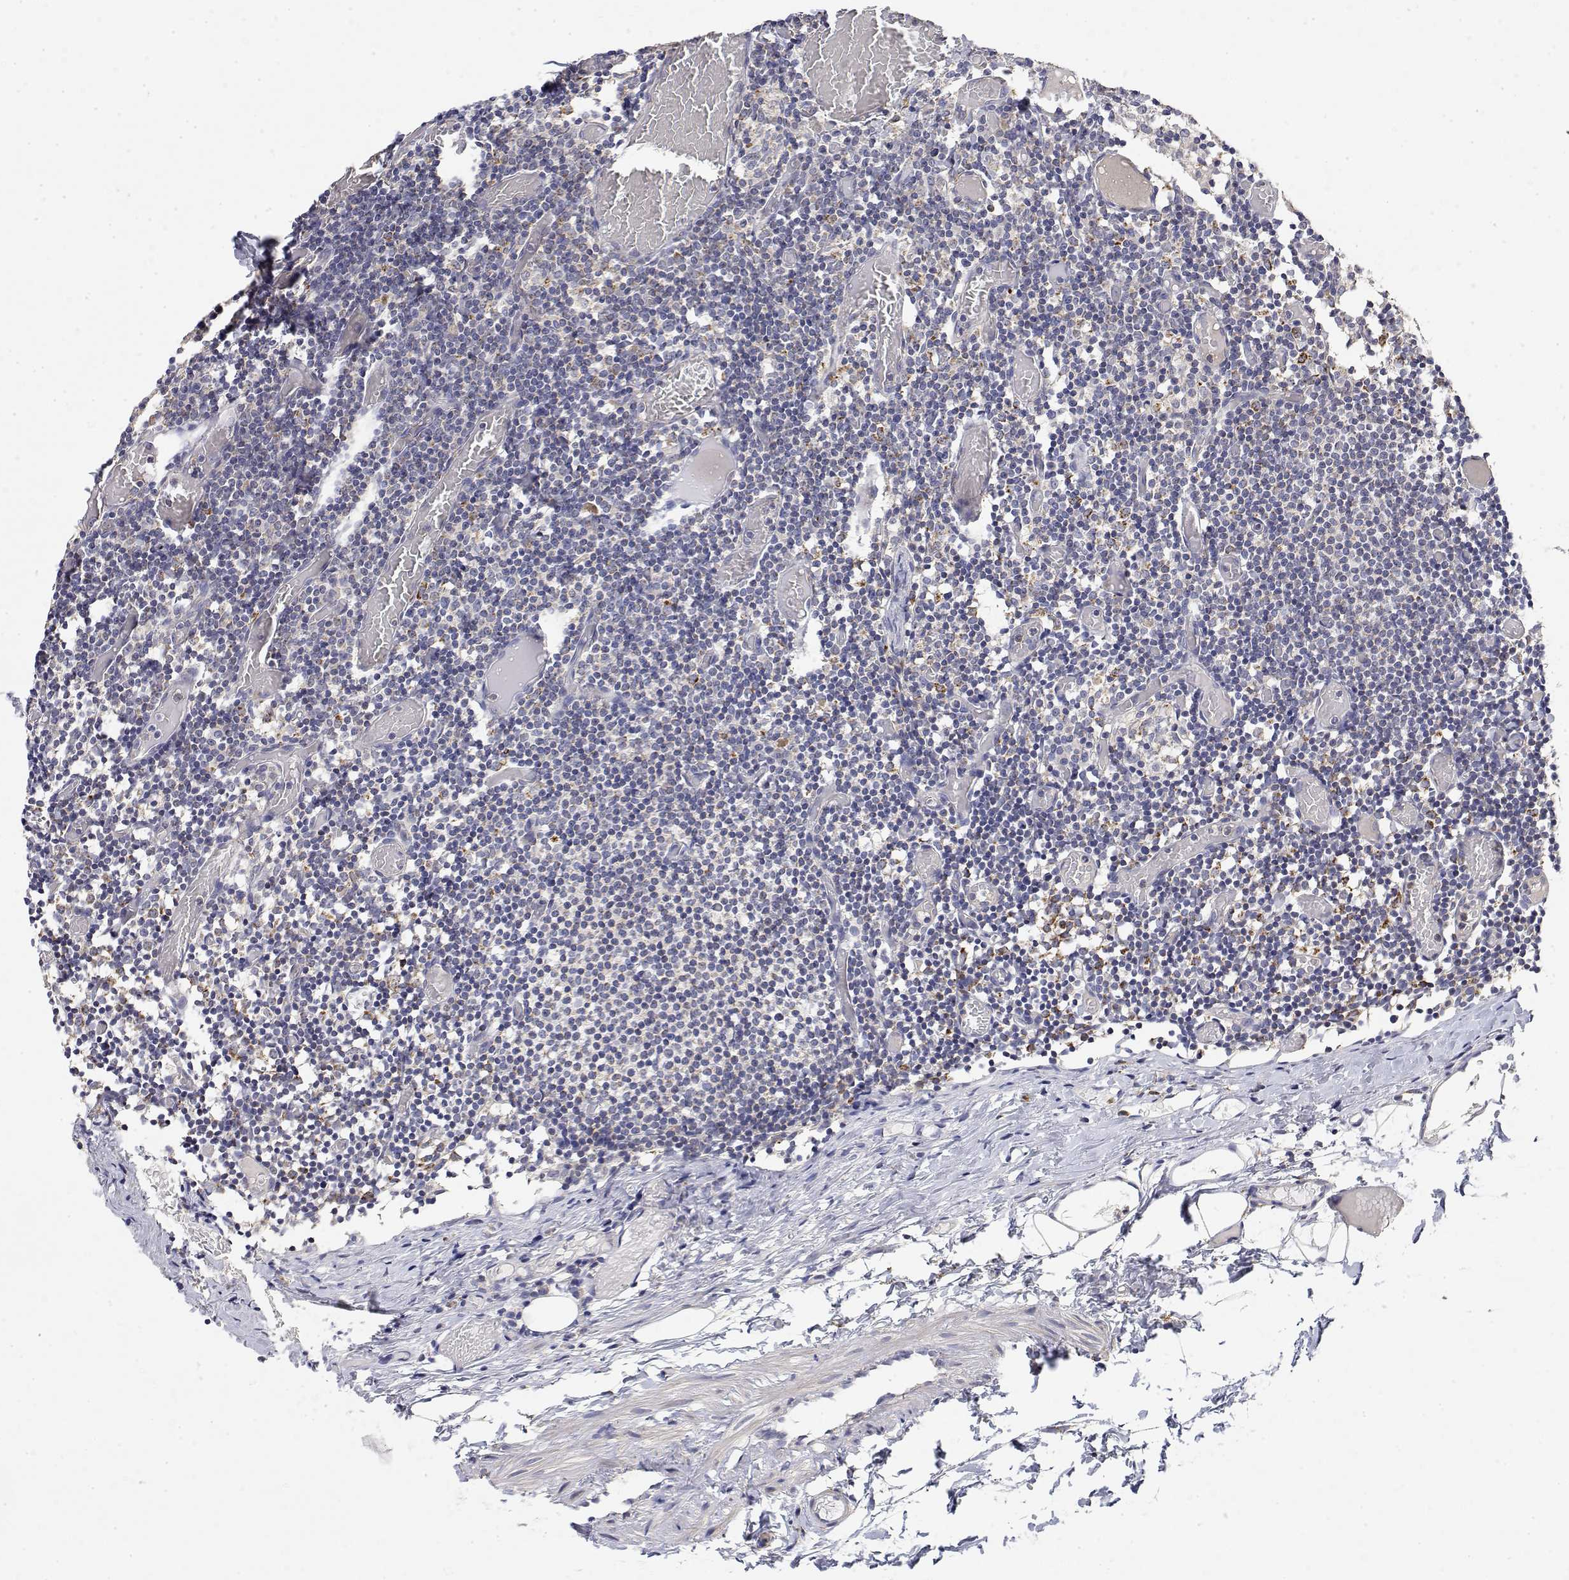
{"staining": {"intensity": "negative", "quantity": "none", "location": "none"}, "tissue": "lymph node", "cell_type": "Germinal center cells", "image_type": "normal", "snomed": [{"axis": "morphology", "description": "Normal tissue, NOS"}, {"axis": "topography", "description": "Lymph node"}], "caption": "This is a photomicrograph of immunohistochemistry staining of unremarkable lymph node, which shows no expression in germinal center cells.", "gene": "LONRF3", "patient": {"sex": "female", "age": 41}}